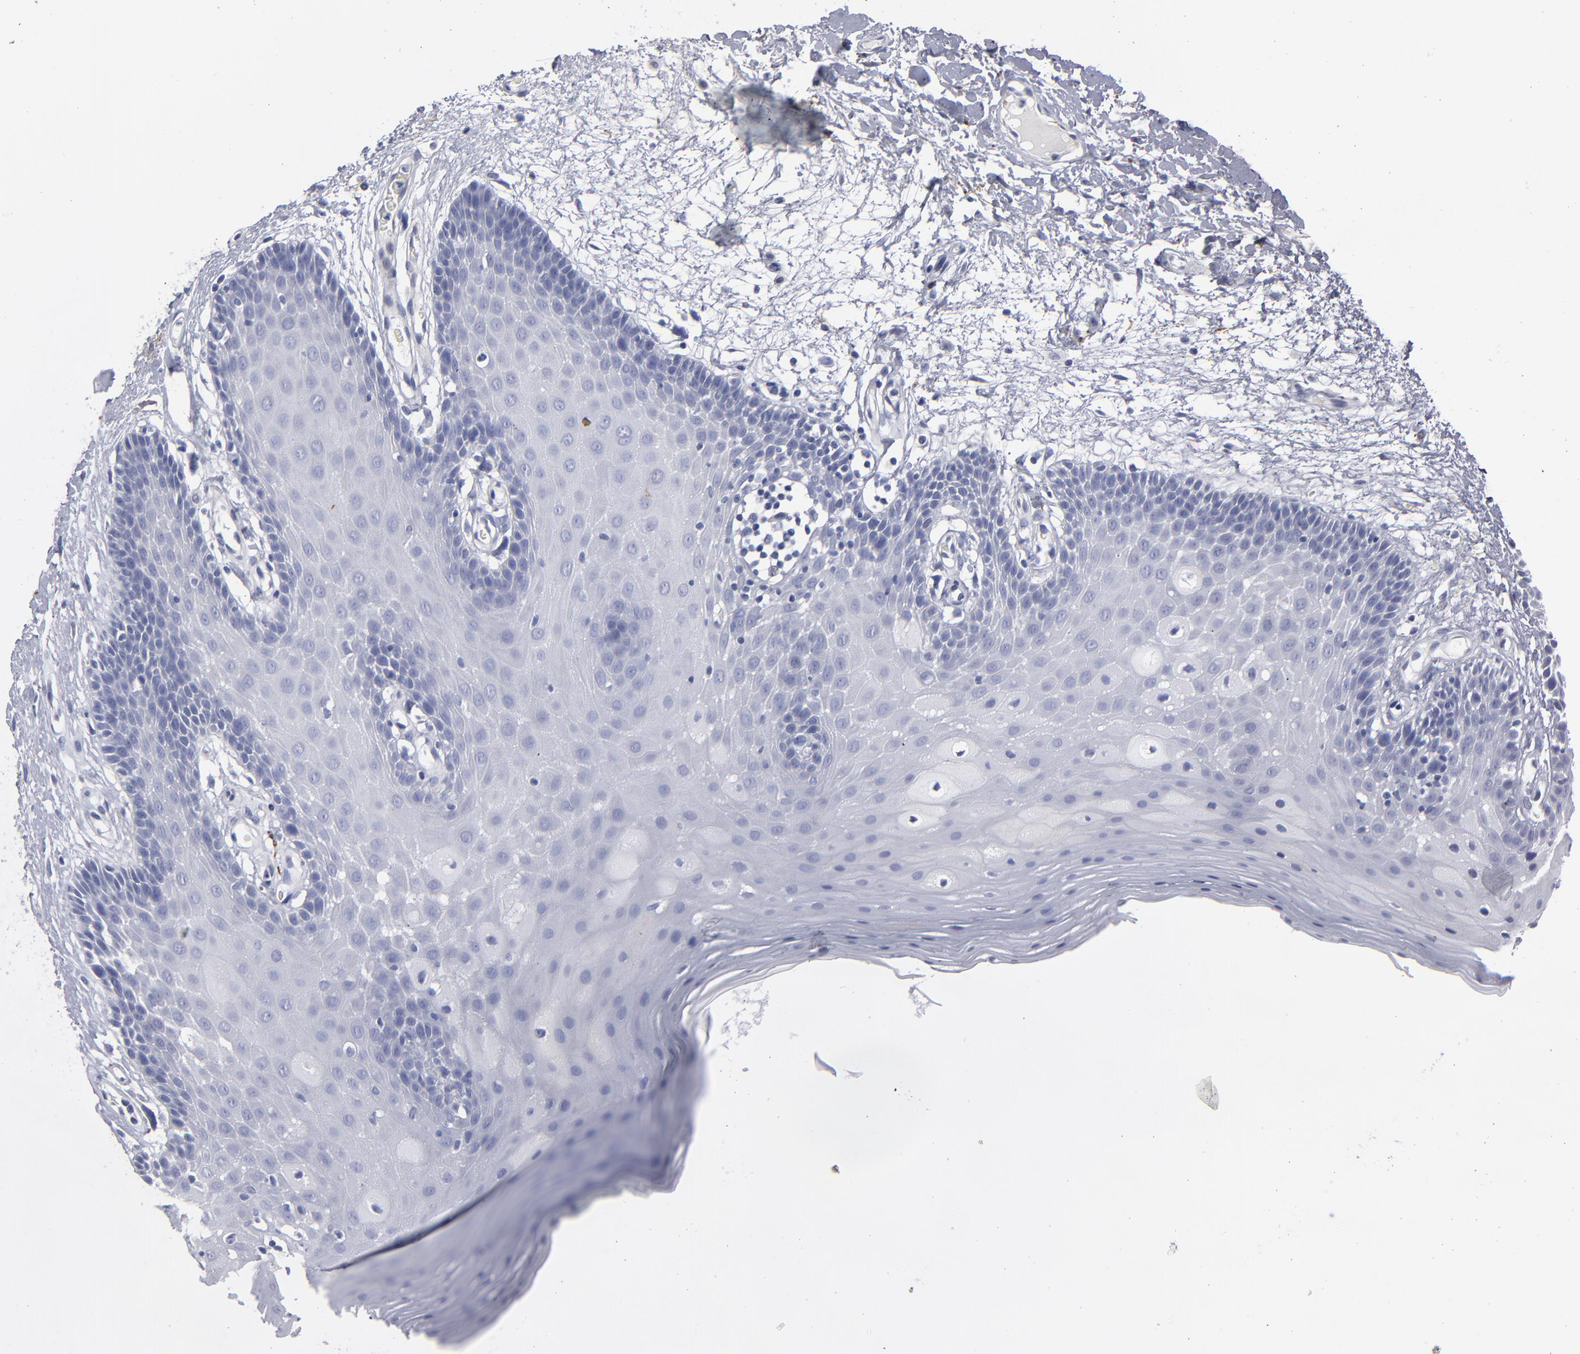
{"staining": {"intensity": "negative", "quantity": "none", "location": "none"}, "tissue": "oral mucosa", "cell_type": "Squamous epithelial cells", "image_type": "normal", "snomed": [{"axis": "morphology", "description": "Normal tissue, NOS"}, {"axis": "morphology", "description": "Squamous cell carcinoma, NOS"}, {"axis": "topography", "description": "Skeletal muscle"}, {"axis": "topography", "description": "Oral tissue"}, {"axis": "topography", "description": "Head-Neck"}], "caption": "Protein analysis of normal oral mucosa shows no significant staining in squamous epithelial cells.", "gene": "CADM3", "patient": {"sex": "male", "age": 71}}